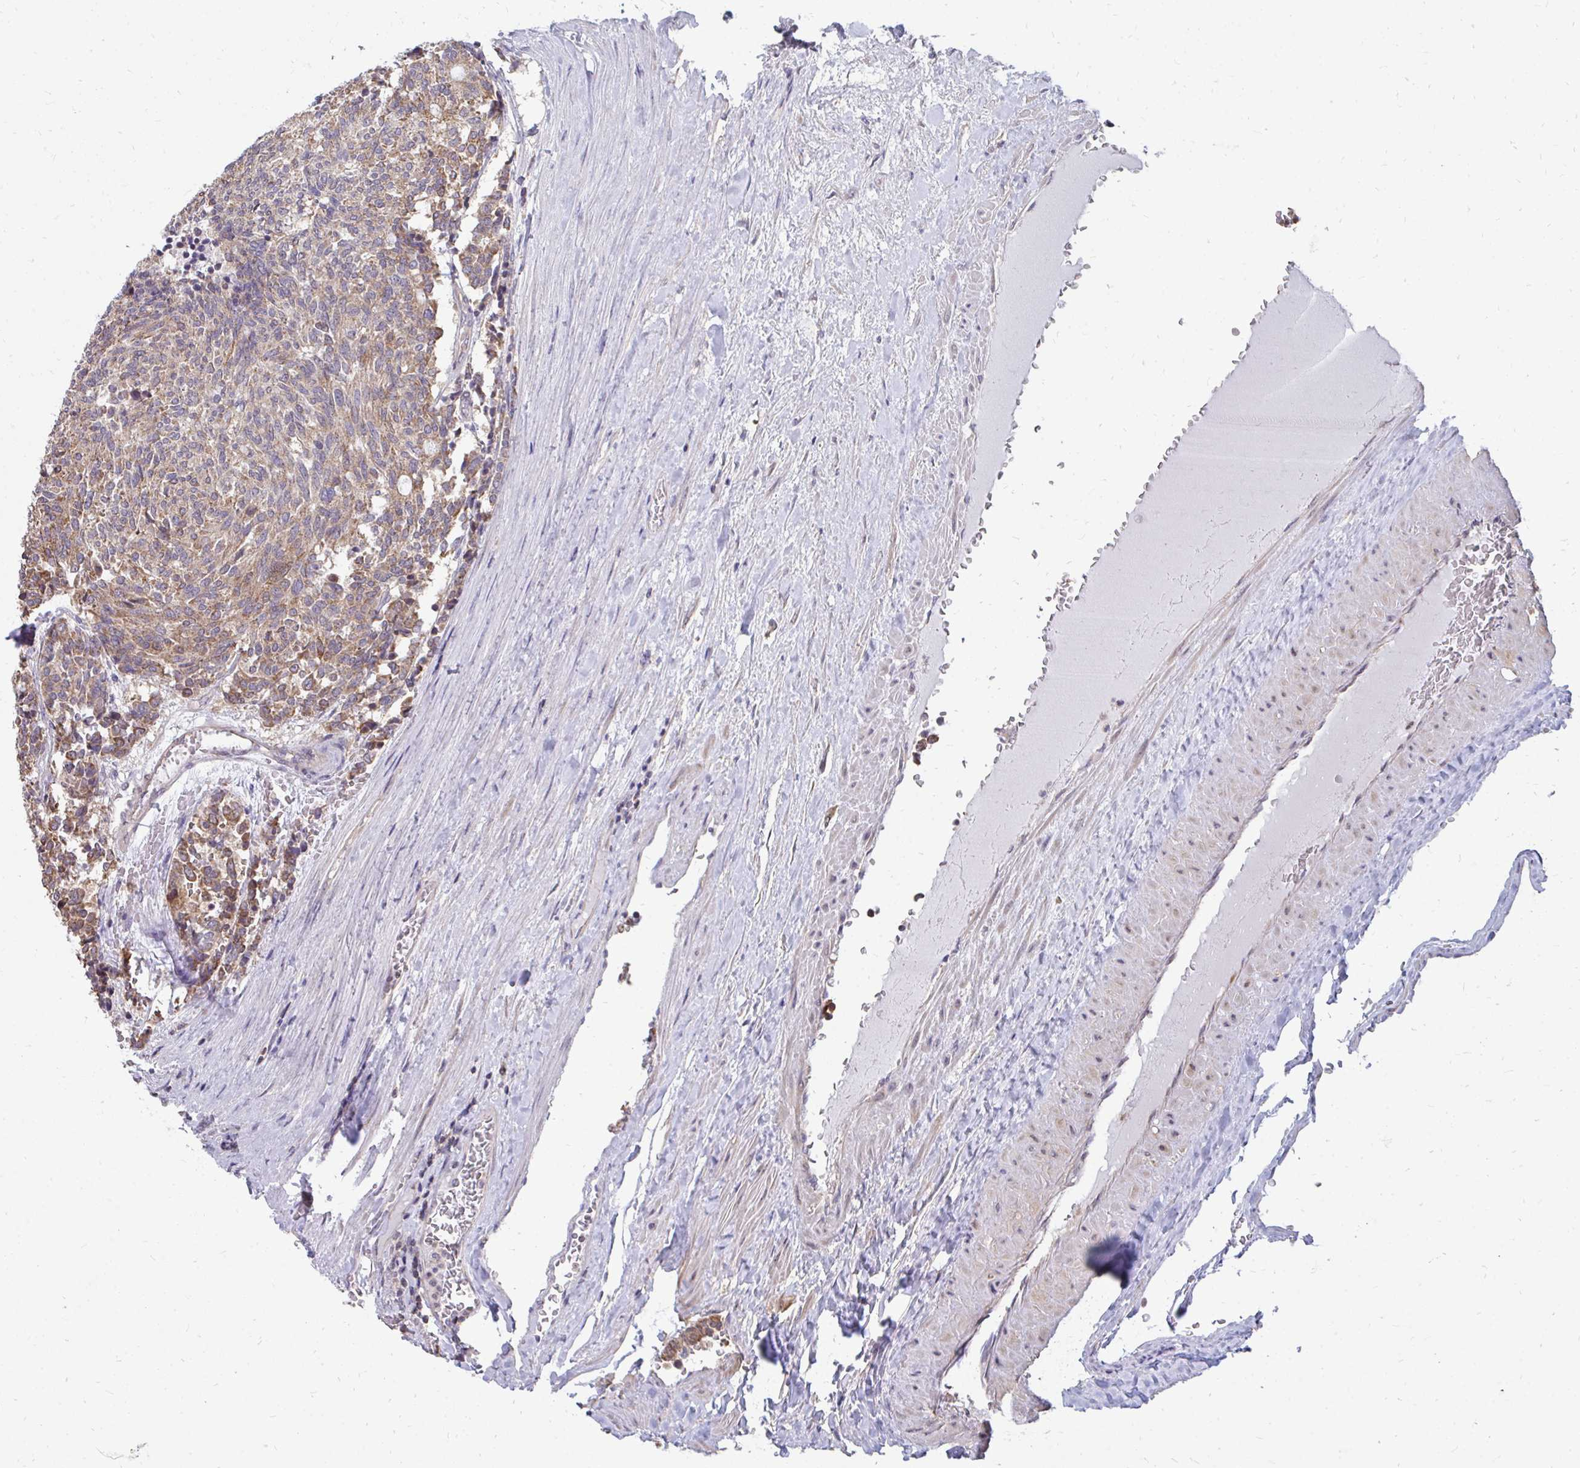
{"staining": {"intensity": "weak", "quantity": ">75%", "location": "cytoplasmic/membranous"}, "tissue": "carcinoid", "cell_type": "Tumor cells", "image_type": "cancer", "snomed": [{"axis": "morphology", "description": "Carcinoid, malignant, NOS"}, {"axis": "topography", "description": "Pancreas"}], "caption": "A brown stain labels weak cytoplasmic/membranous expression of a protein in human carcinoid tumor cells.", "gene": "DNAJA2", "patient": {"sex": "female", "age": 54}}